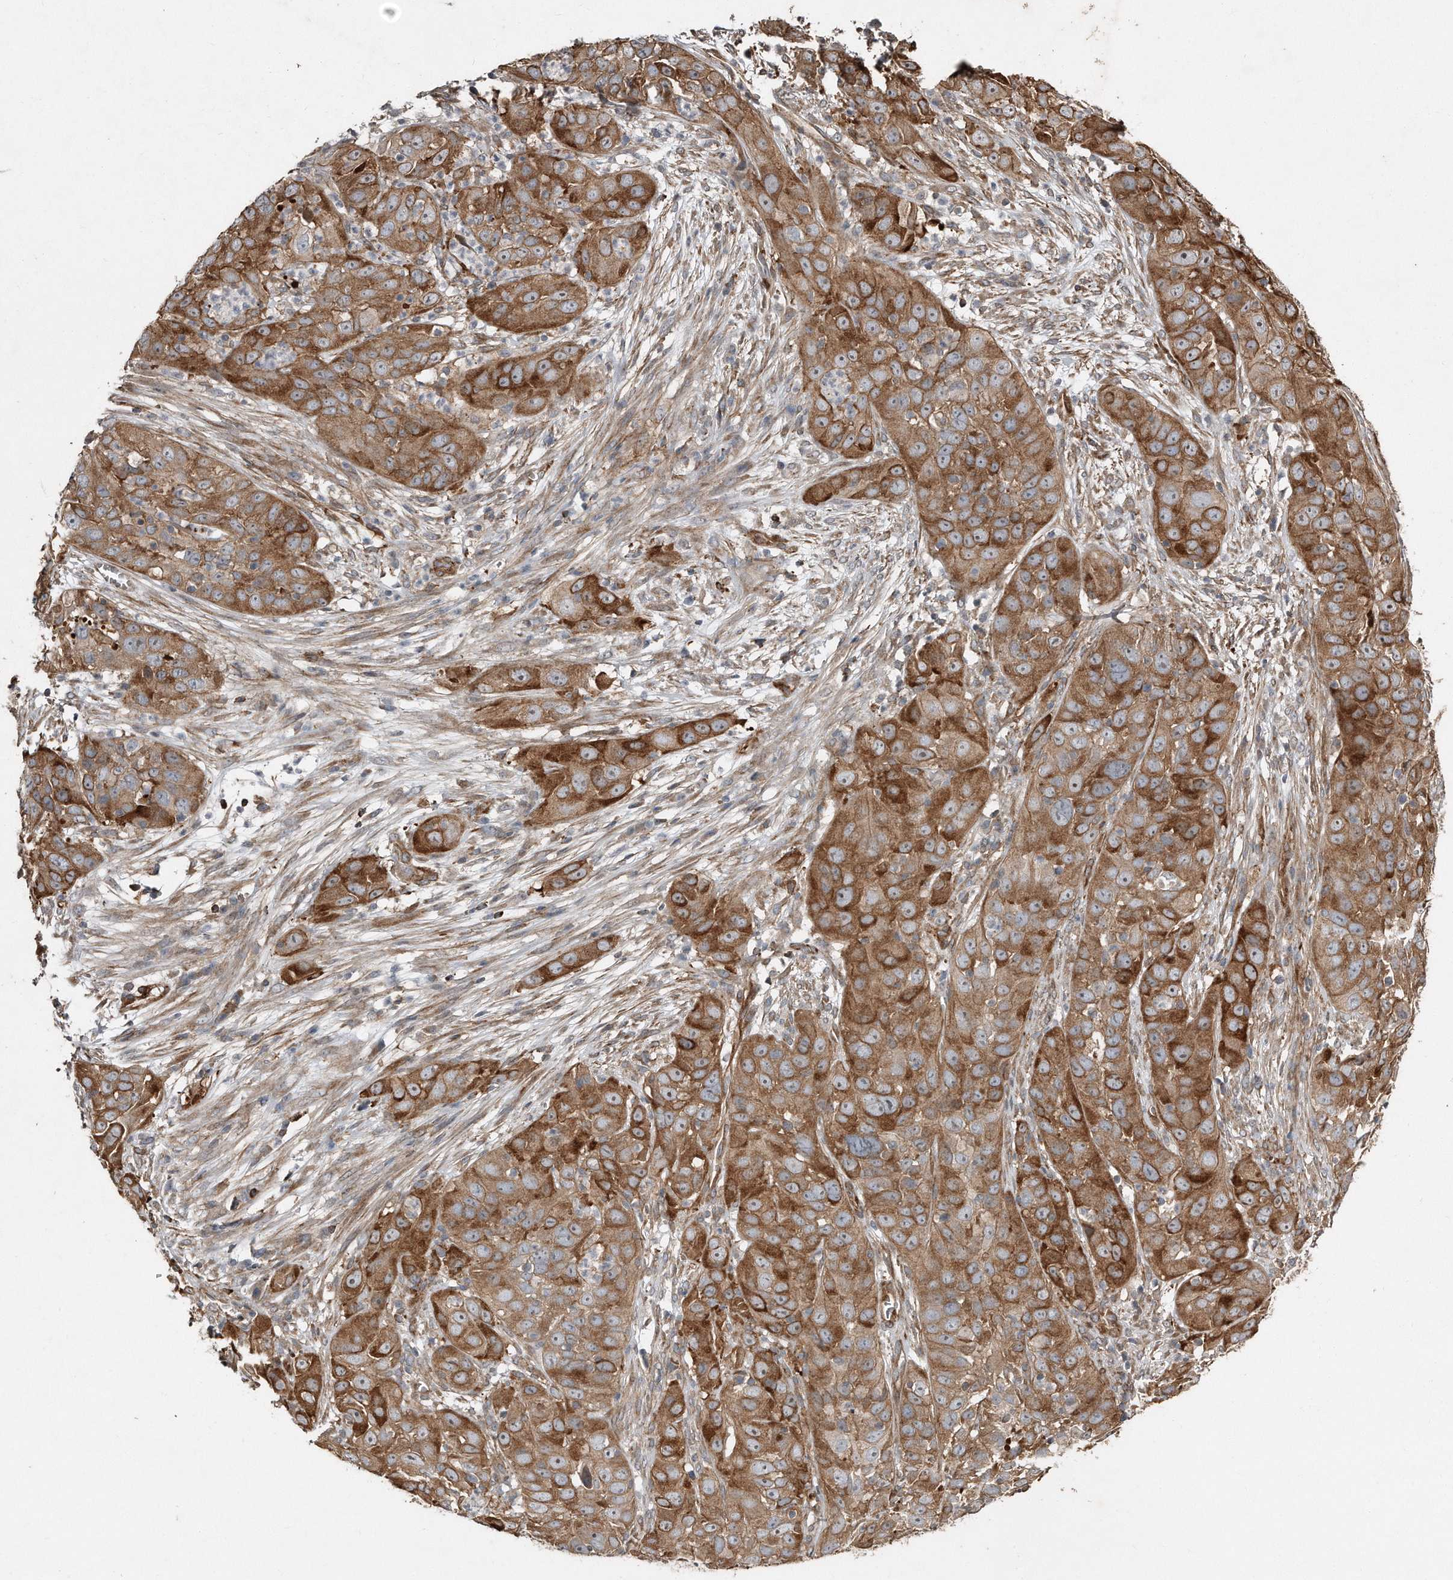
{"staining": {"intensity": "strong", "quantity": ">75%", "location": "cytoplasmic/membranous"}, "tissue": "cervical cancer", "cell_type": "Tumor cells", "image_type": "cancer", "snomed": [{"axis": "morphology", "description": "Squamous cell carcinoma, NOS"}, {"axis": "topography", "description": "Cervix"}], "caption": "Protein expression analysis of cervical squamous cell carcinoma shows strong cytoplasmic/membranous expression in approximately >75% of tumor cells. Immunohistochemistry stains the protein in brown and the nuclei are stained blue.", "gene": "SNAP47", "patient": {"sex": "female", "age": 32}}